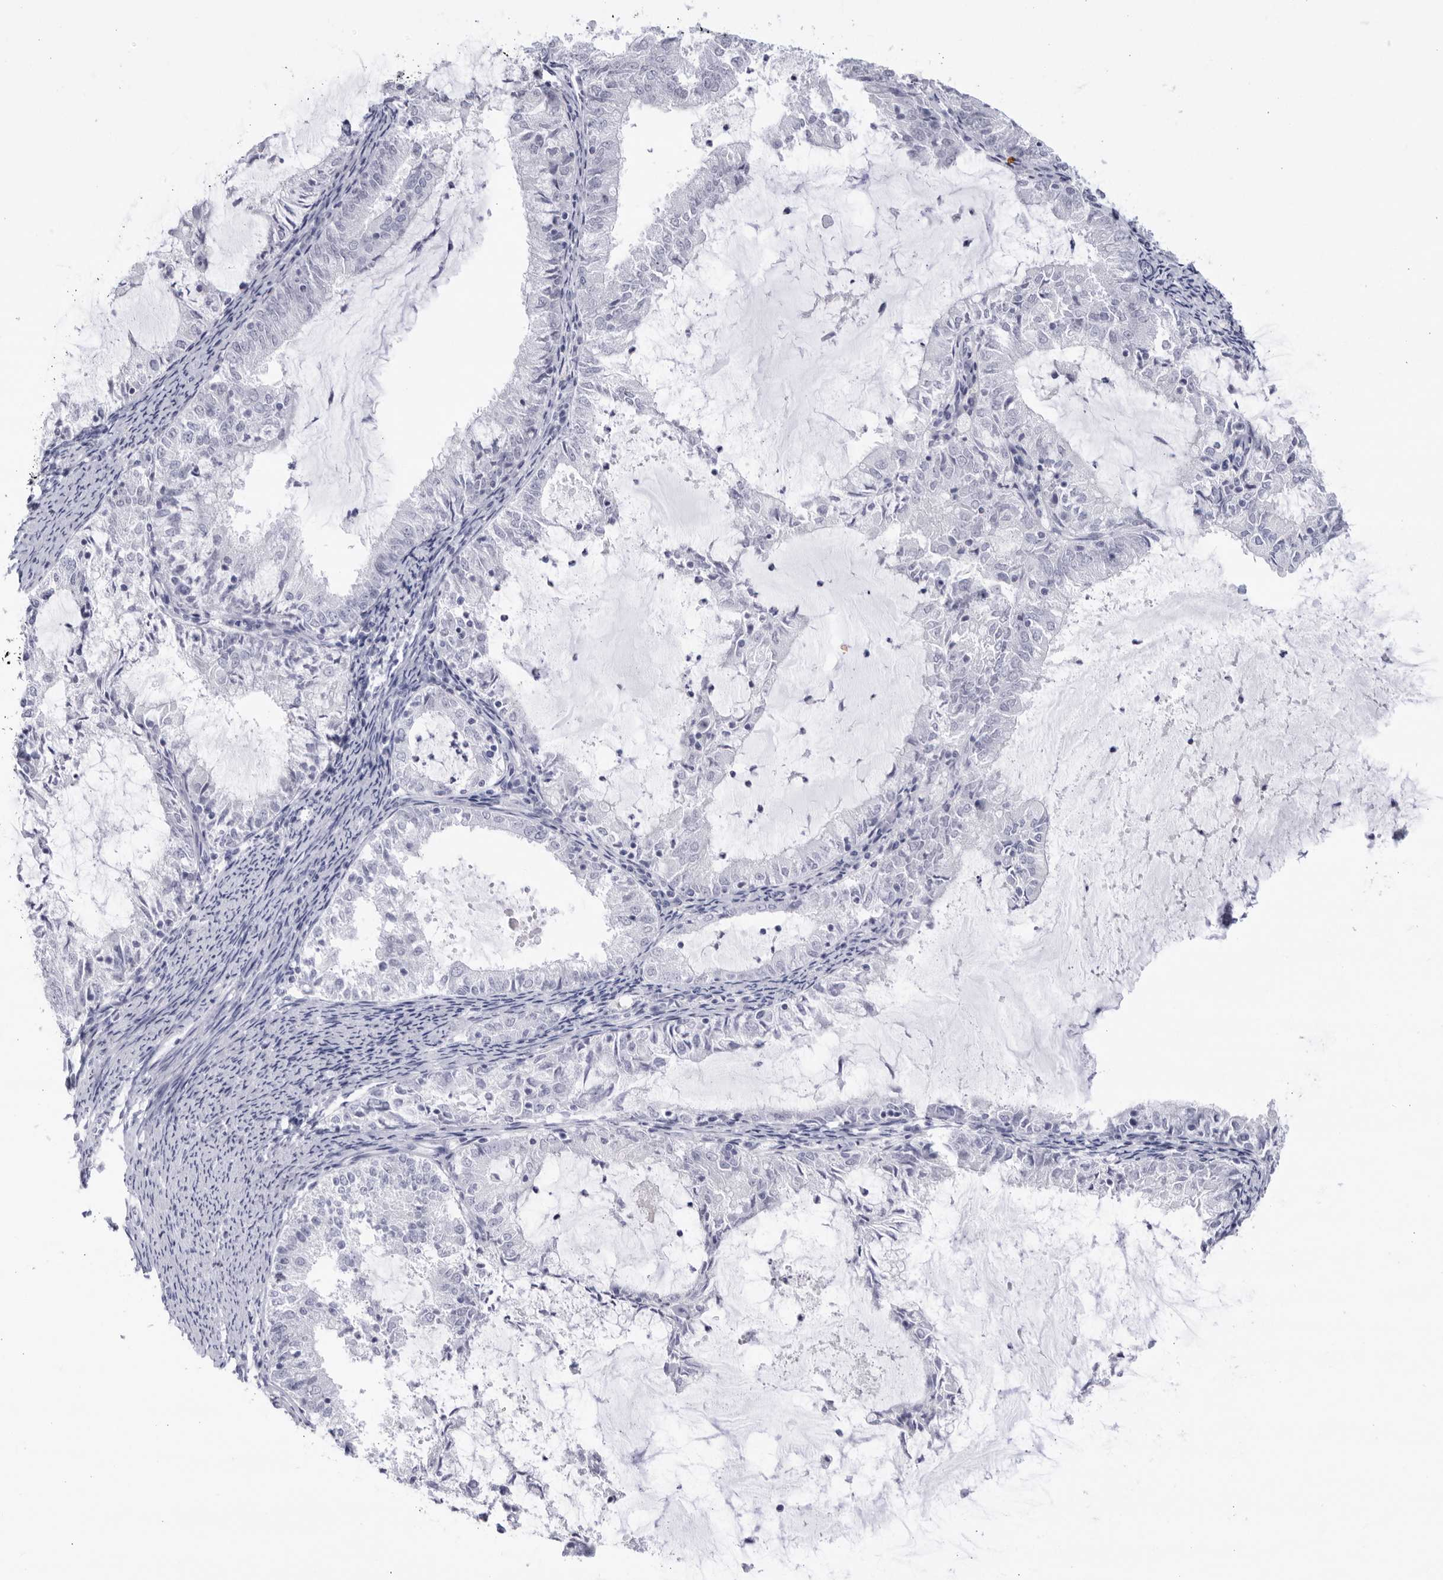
{"staining": {"intensity": "negative", "quantity": "none", "location": "none"}, "tissue": "endometrial cancer", "cell_type": "Tumor cells", "image_type": "cancer", "snomed": [{"axis": "morphology", "description": "Adenocarcinoma, NOS"}, {"axis": "topography", "description": "Endometrium"}], "caption": "Endometrial cancer stained for a protein using immunohistochemistry (IHC) exhibits no staining tumor cells.", "gene": "CNBD1", "patient": {"sex": "female", "age": 57}}